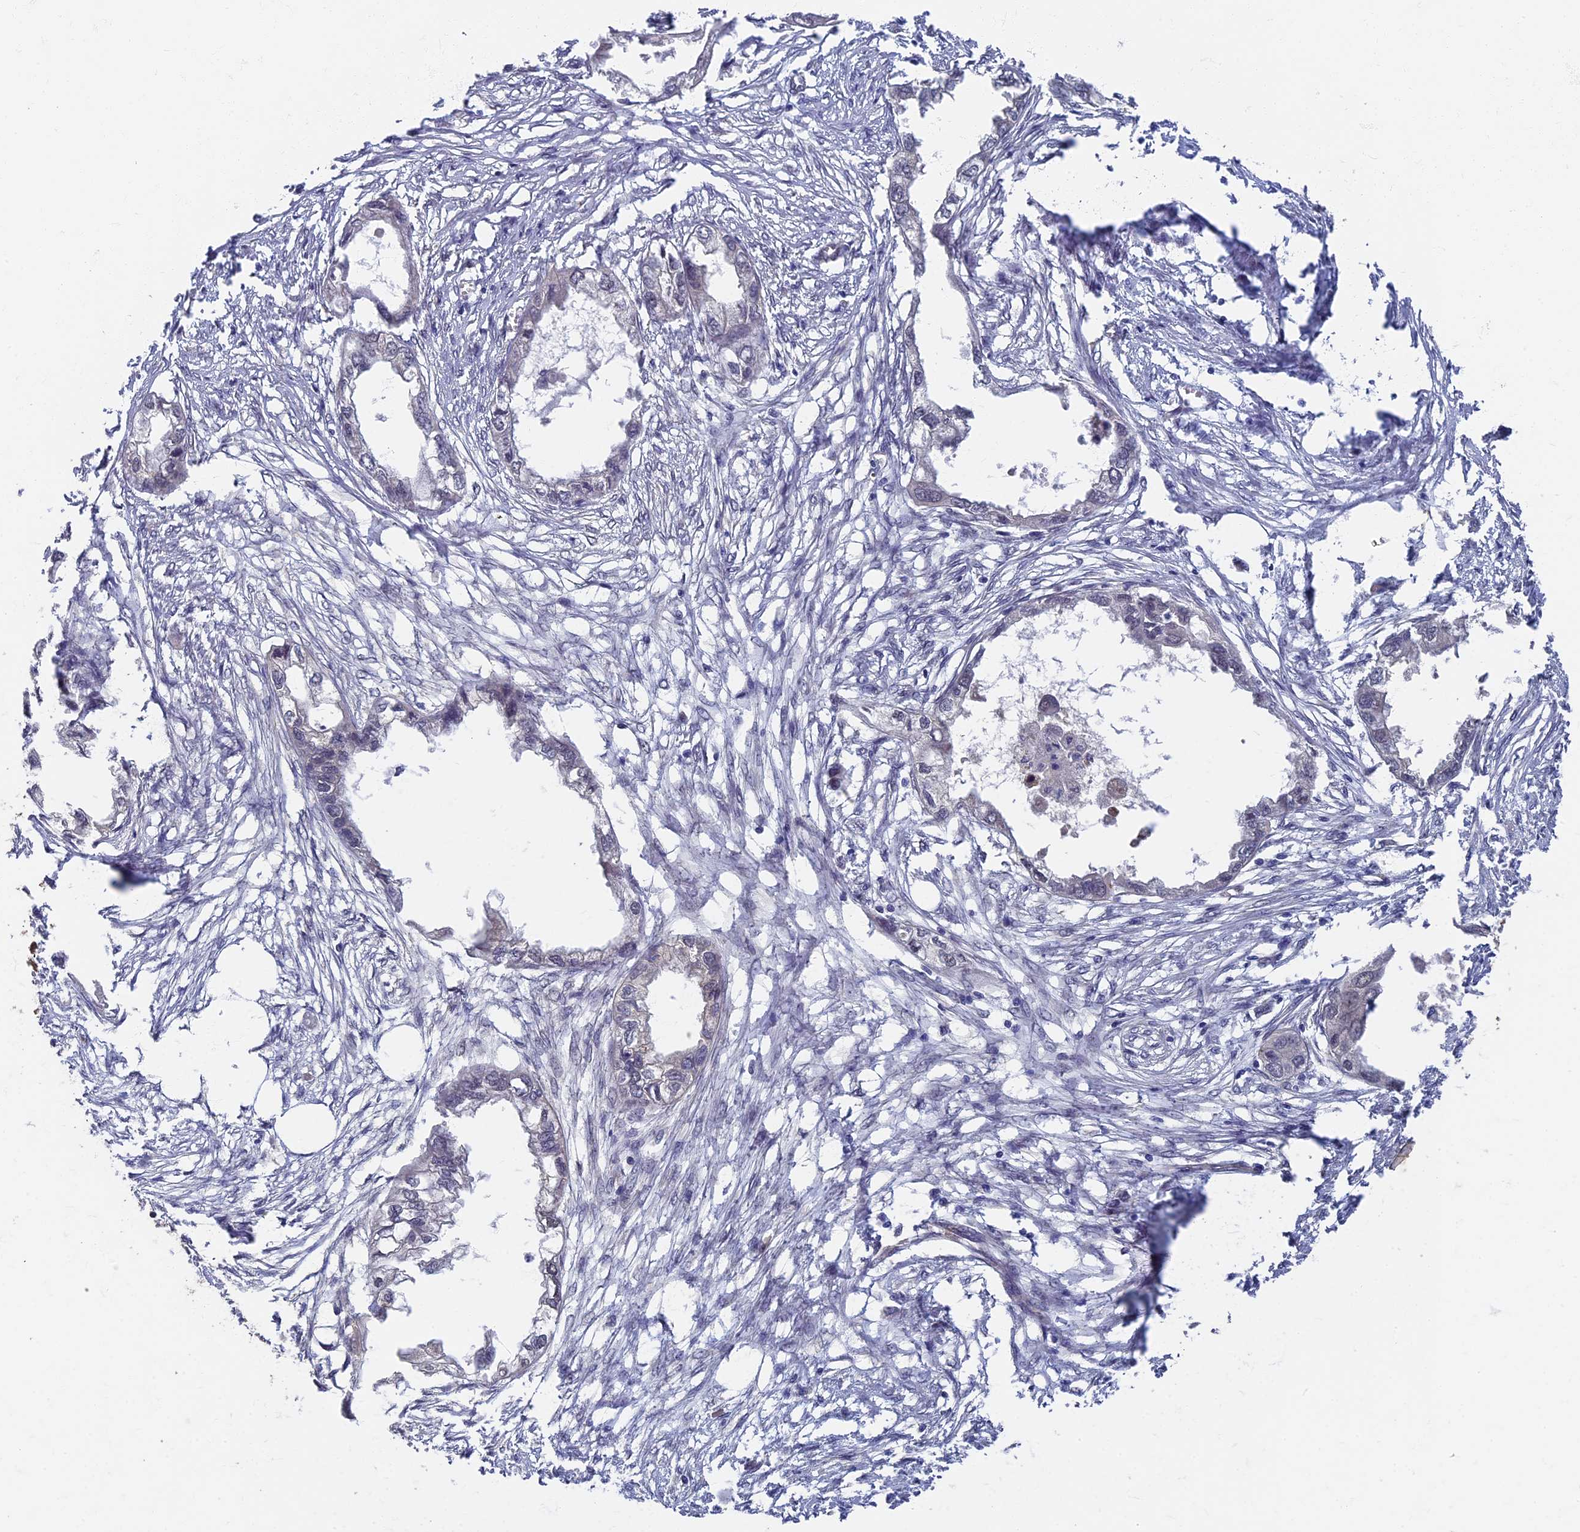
{"staining": {"intensity": "negative", "quantity": "none", "location": "none"}, "tissue": "endometrial cancer", "cell_type": "Tumor cells", "image_type": "cancer", "snomed": [{"axis": "morphology", "description": "Adenocarcinoma, NOS"}, {"axis": "morphology", "description": "Adenocarcinoma, metastatic, NOS"}, {"axis": "topography", "description": "Adipose tissue"}, {"axis": "topography", "description": "Endometrium"}], "caption": "This is an immunohistochemistry photomicrograph of human endometrial adenocarcinoma. There is no expression in tumor cells.", "gene": "RSPH3", "patient": {"sex": "female", "age": 67}}